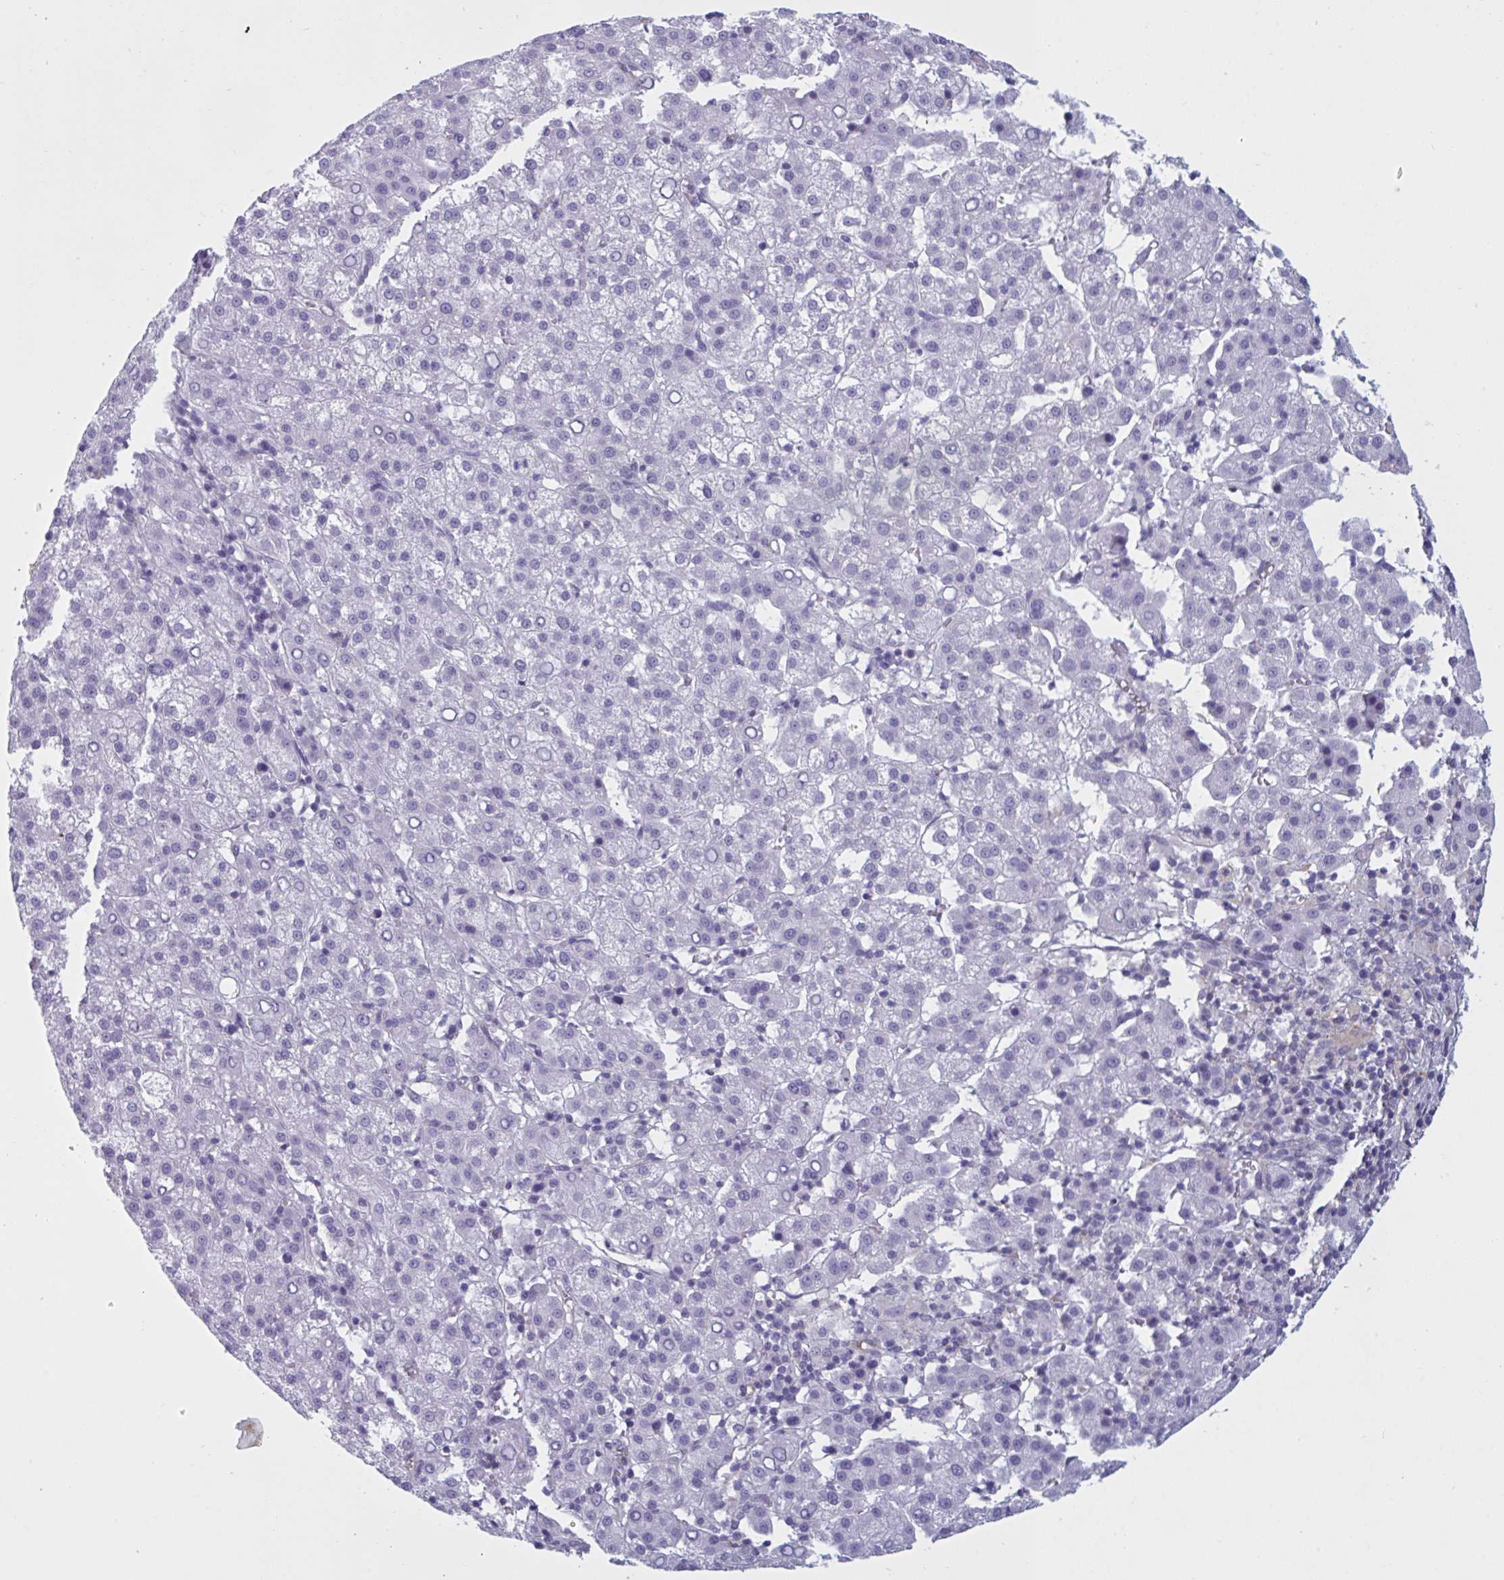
{"staining": {"intensity": "negative", "quantity": "none", "location": "none"}, "tissue": "liver cancer", "cell_type": "Tumor cells", "image_type": "cancer", "snomed": [{"axis": "morphology", "description": "Carcinoma, Hepatocellular, NOS"}, {"axis": "topography", "description": "Liver"}], "caption": "High magnification brightfield microscopy of hepatocellular carcinoma (liver) stained with DAB (brown) and counterstained with hematoxylin (blue): tumor cells show no significant expression.", "gene": "OR1L3", "patient": {"sex": "female", "age": 58}}